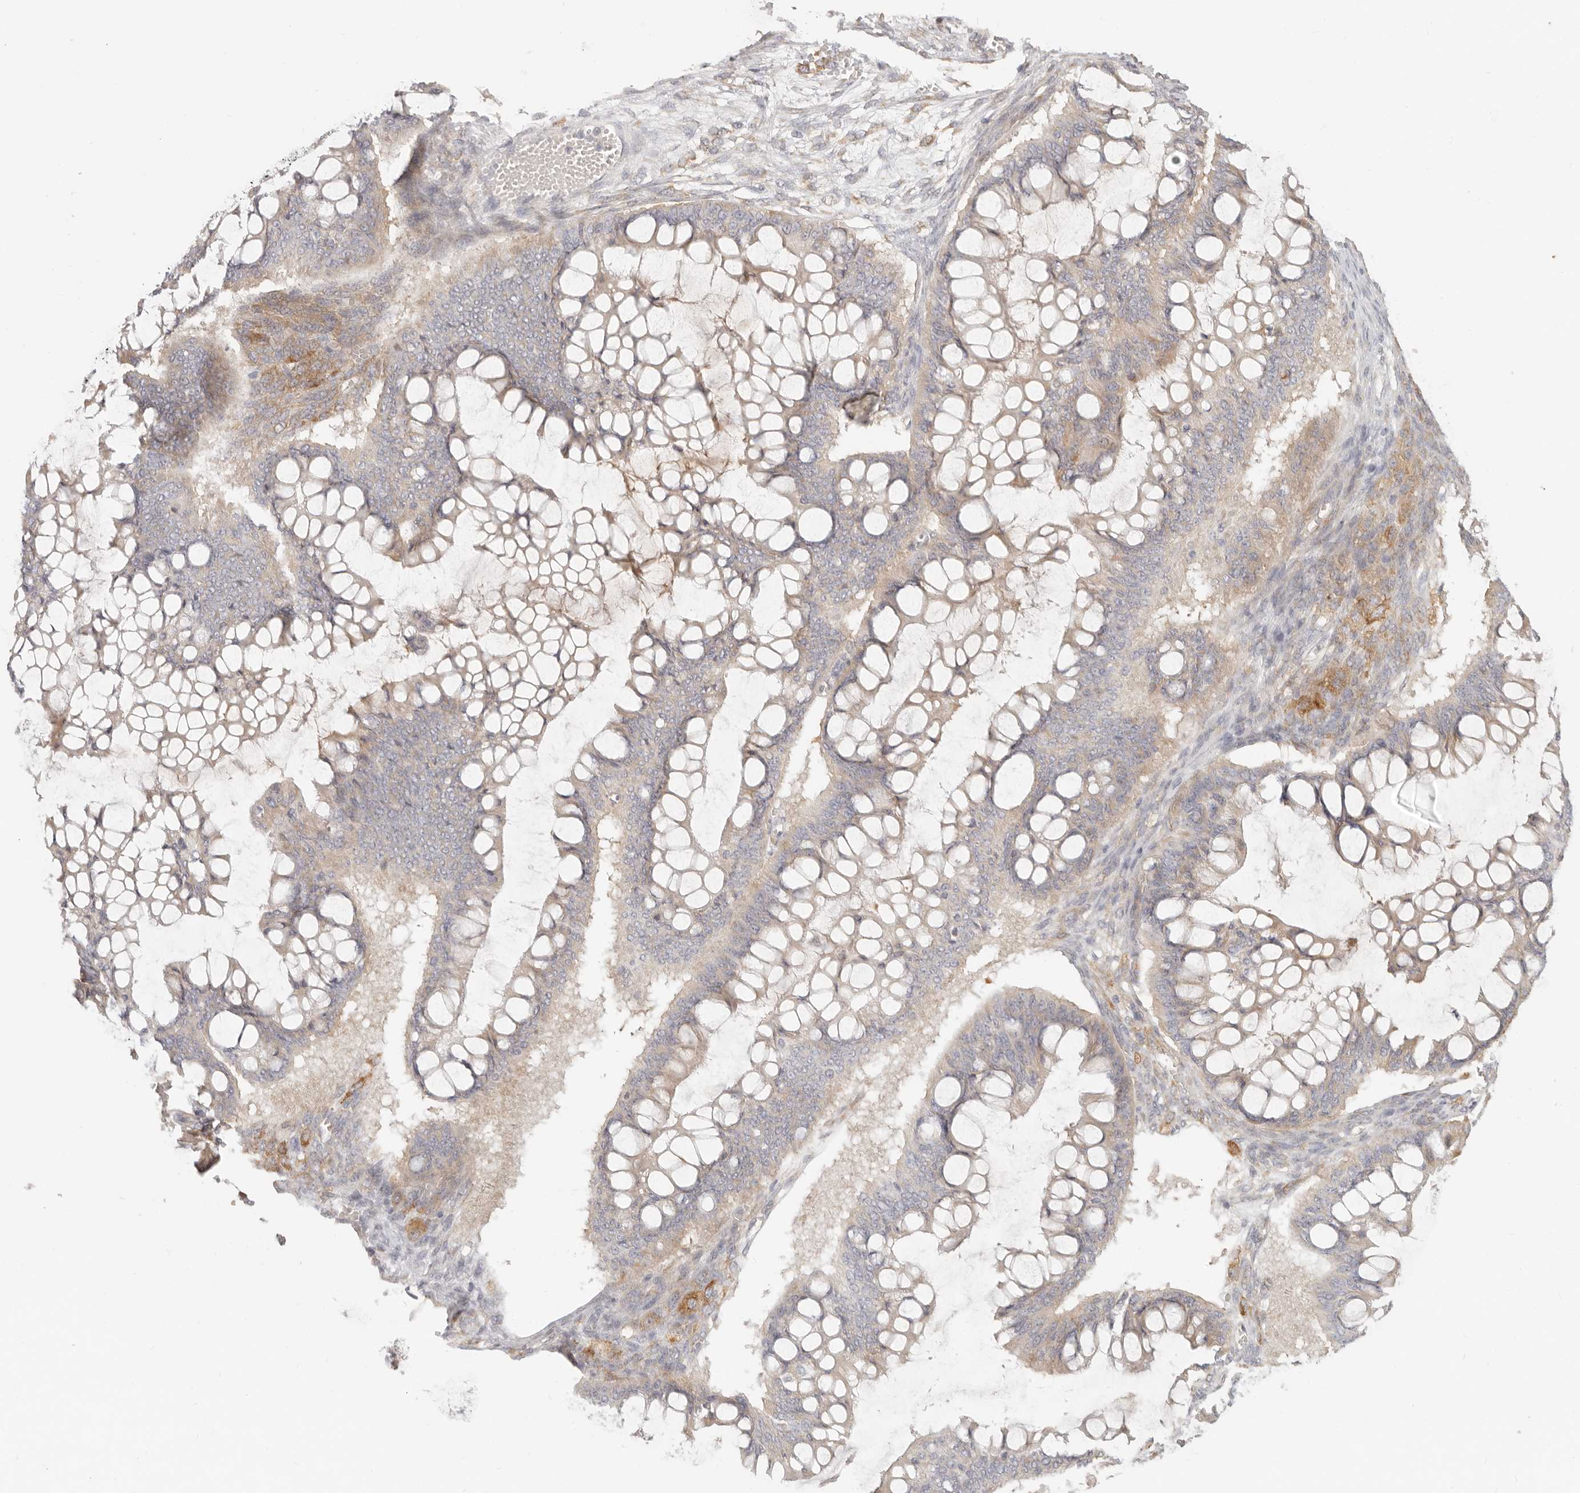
{"staining": {"intensity": "weak", "quantity": "<25%", "location": "cytoplasmic/membranous"}, "tissue": "ovarian cancer", "cell_type": "Tumor cells", "image_type": "cancer", "snomed": [{"axis": "morphology", "description": "Cystadenocarcinoma, mucinous, NOS"}, {"axis": "topography", "description": "Ovary"}], "caption": "DAB (3,3'-diaminobenzidine) immunohistochemical staining of ovarian cancer (mucinous cystadenocarcinoma) reveals no significant expression in tumor cells.", "gene": "PABPC4", "patient": {"sex": "female", "age": 73}}